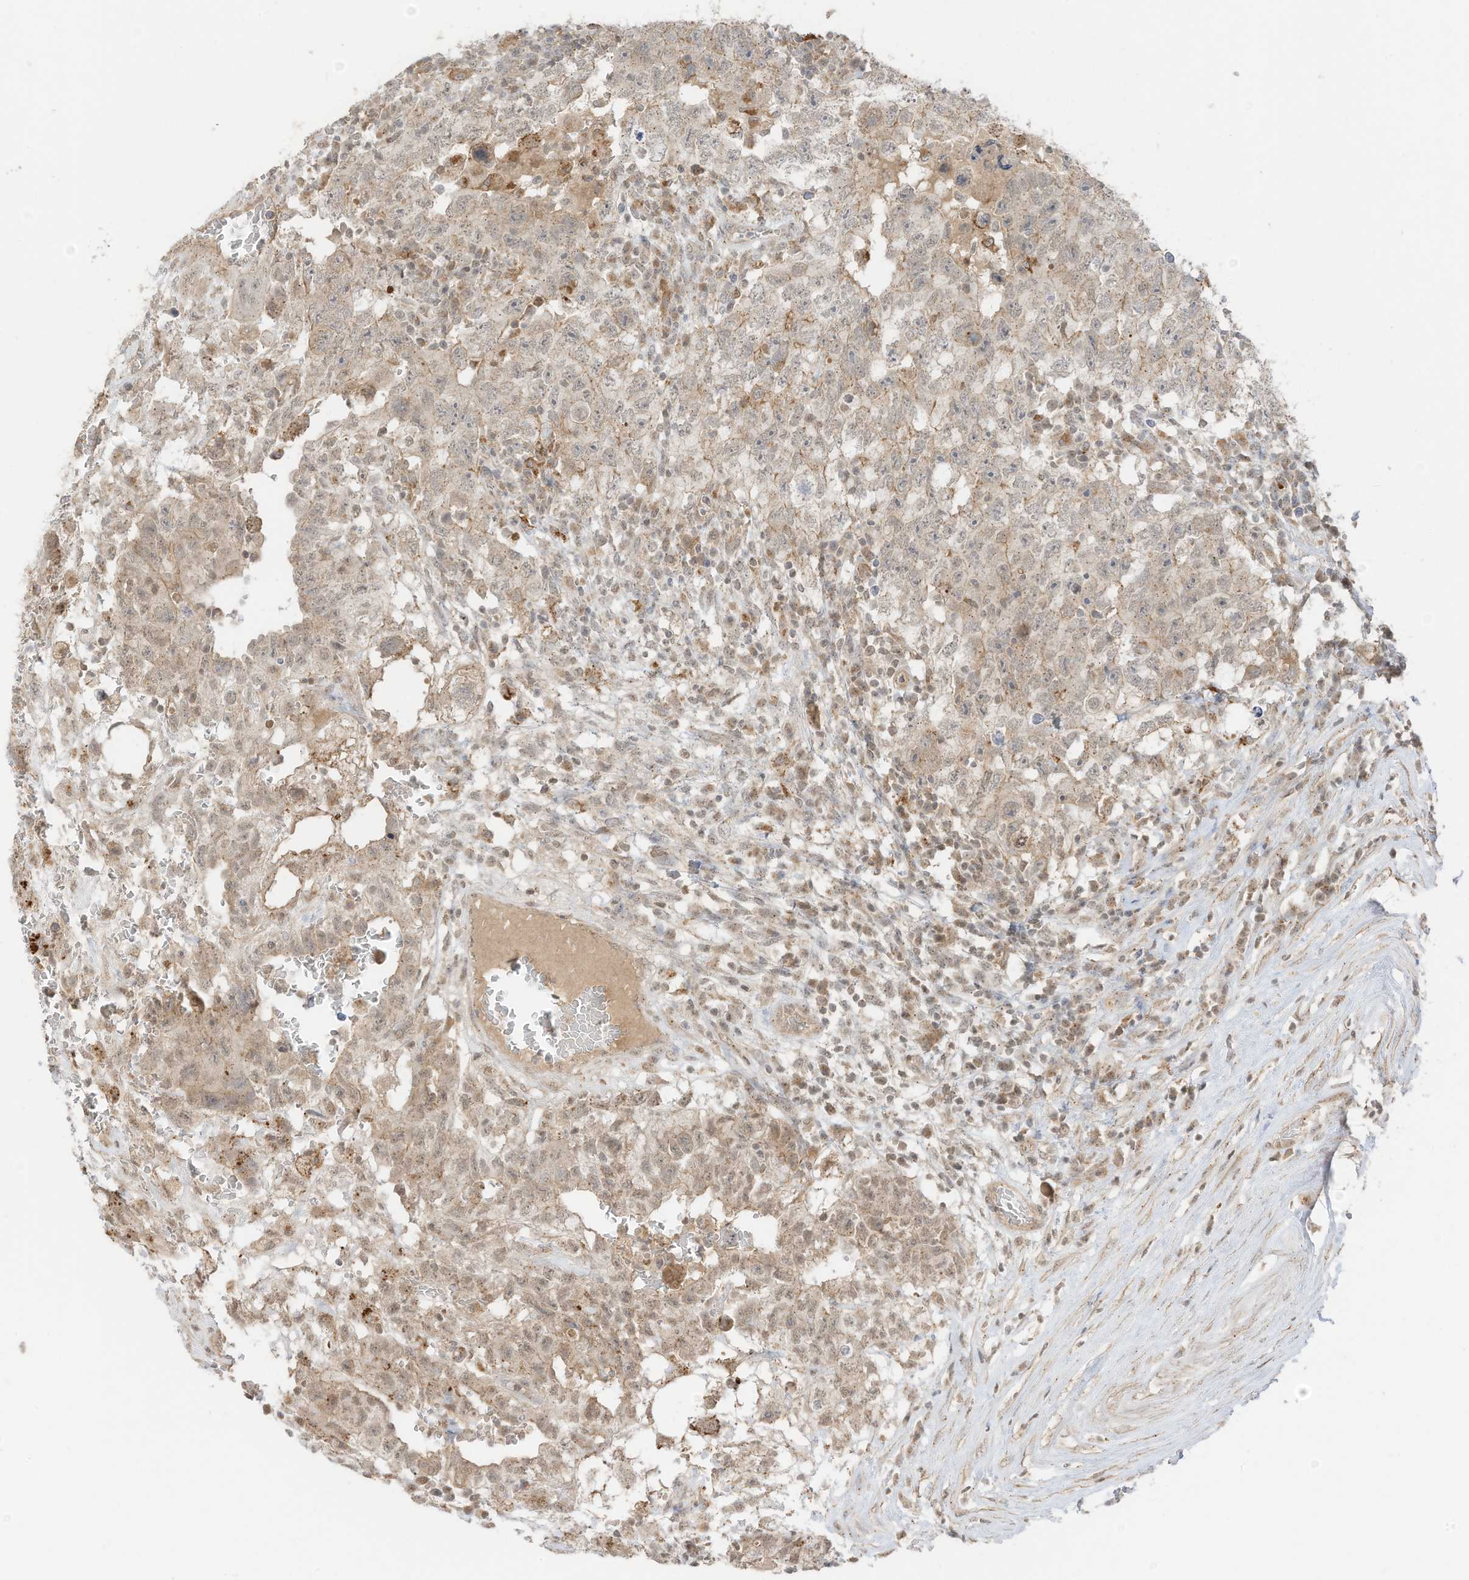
{"staining": {"intensity": "weak", "quantity": "25%-75%", "location": "cytoplasmic/membranous"}, "tissue": "testis cancer", "cell_type": "Tumor cells", "image_type": "cancer", "snomed": [{"axis": "morphology", "description": "Carcinoma, Embryonal, NOS"}, {"axis": "topography", "description": "Testis"}], "caption": "A photomicrograph of testis embryonal carcinoma stained for a protein displays weak cytoplasmic/membranous brown staining in tumor cells. (Stains: DAB (3,3'-diaminobenzidine) in brown, nuclei in blue, Microscopy: brightfield microscopy at high magnification).", "gene": "N4BP3", "patient": {"sex": "male", "age": 26}}